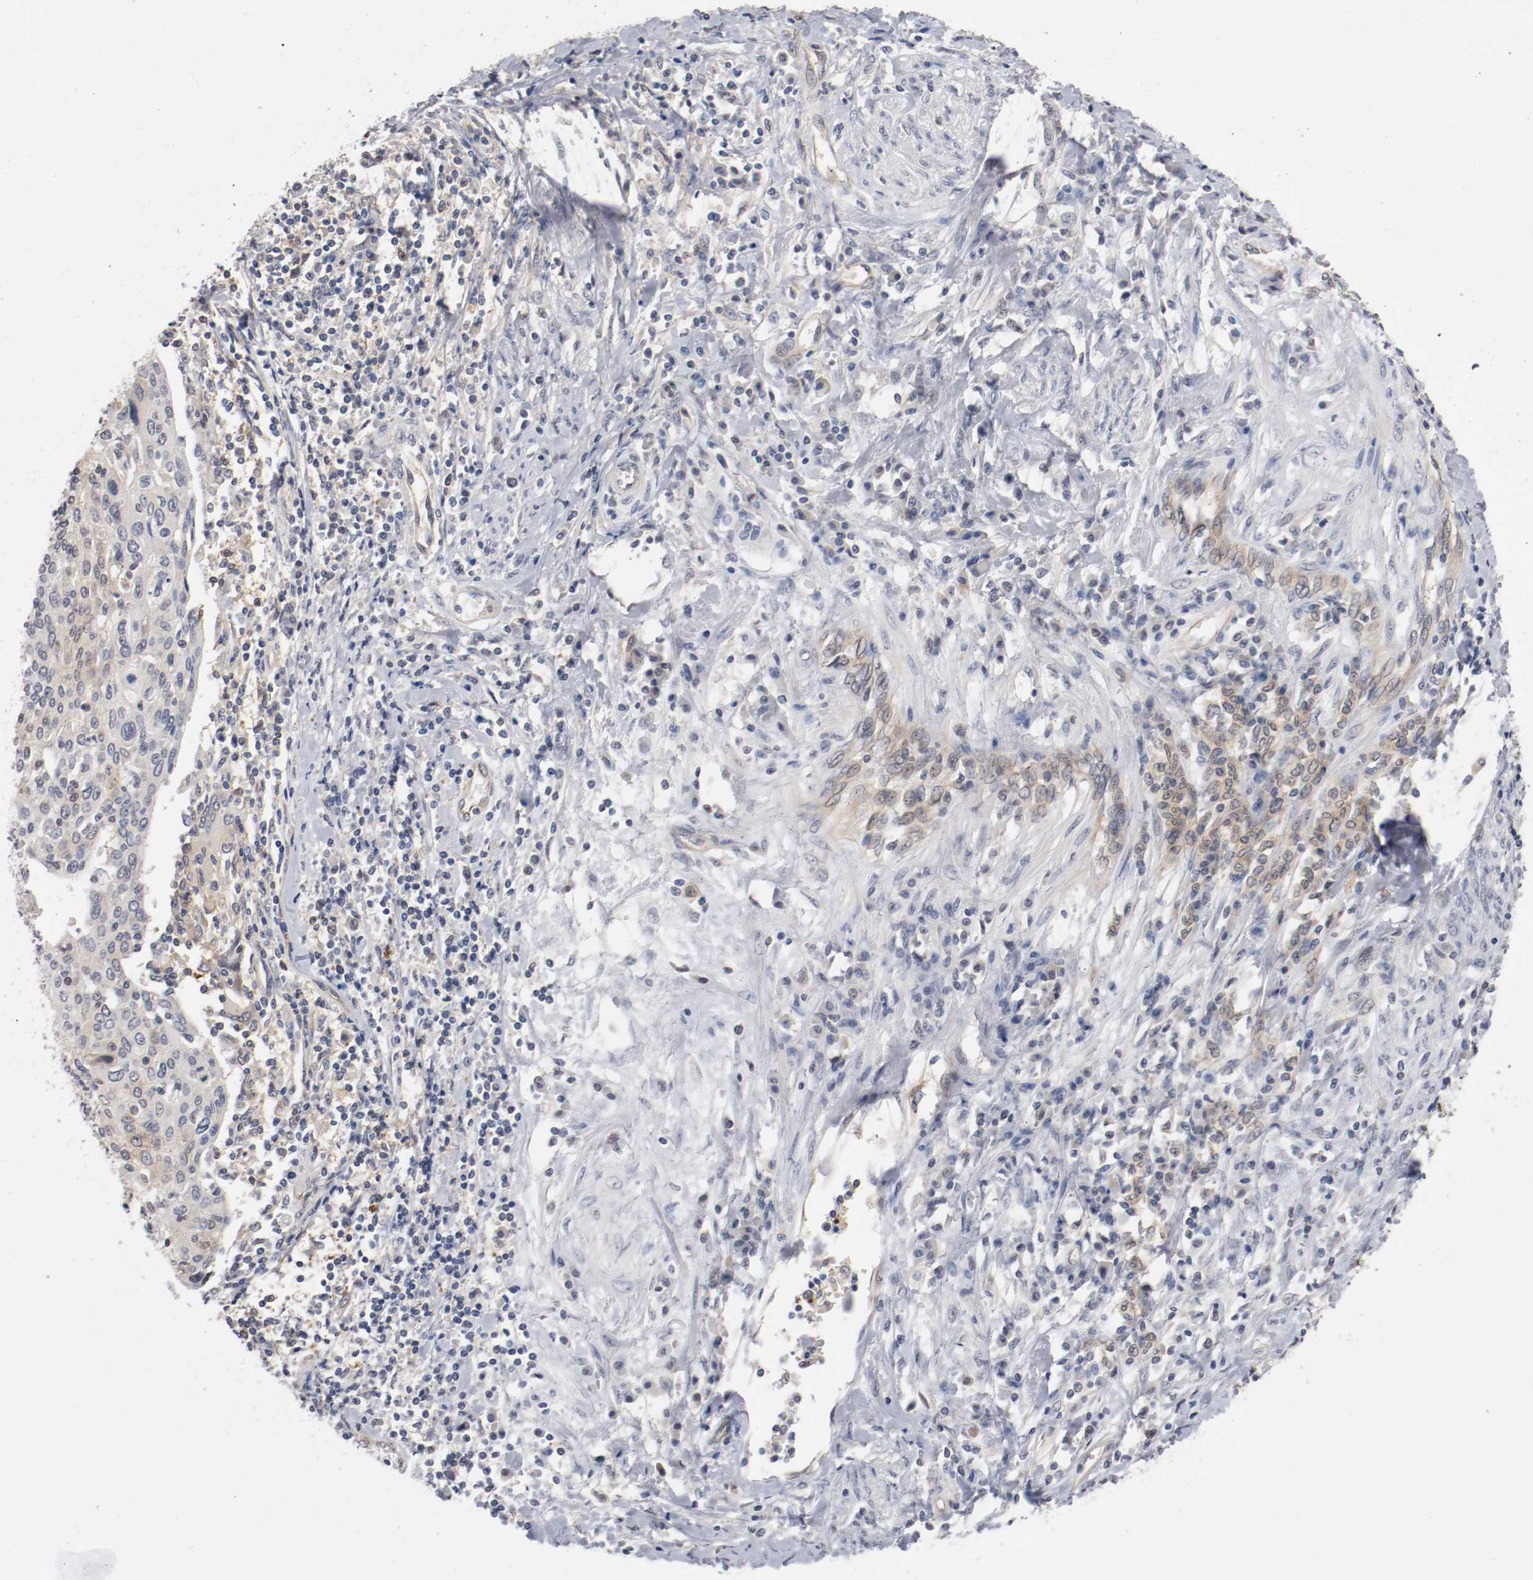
{"staining": {"intensity": "weak", "quantity": "25%-75%", "location": "cytoplasmic/membranous"}, "tissue": "cervical cancer", "cell_type": "Tumor cells", "image_type": "cancer", "snomed": [{"axis": "morphology", "description": "Squamous cell carcinoma, NOS"}, {"axis": "topography", "description": "Cervix"}], "caption": "Tumor cells display low levels of weak cytoplasmic/membranous staining in approximately 25%-75% of cells in squamous cell carcinoma (cervical).", "gene": "RBM23", "patient": {"sex": "female", "age": 40}}